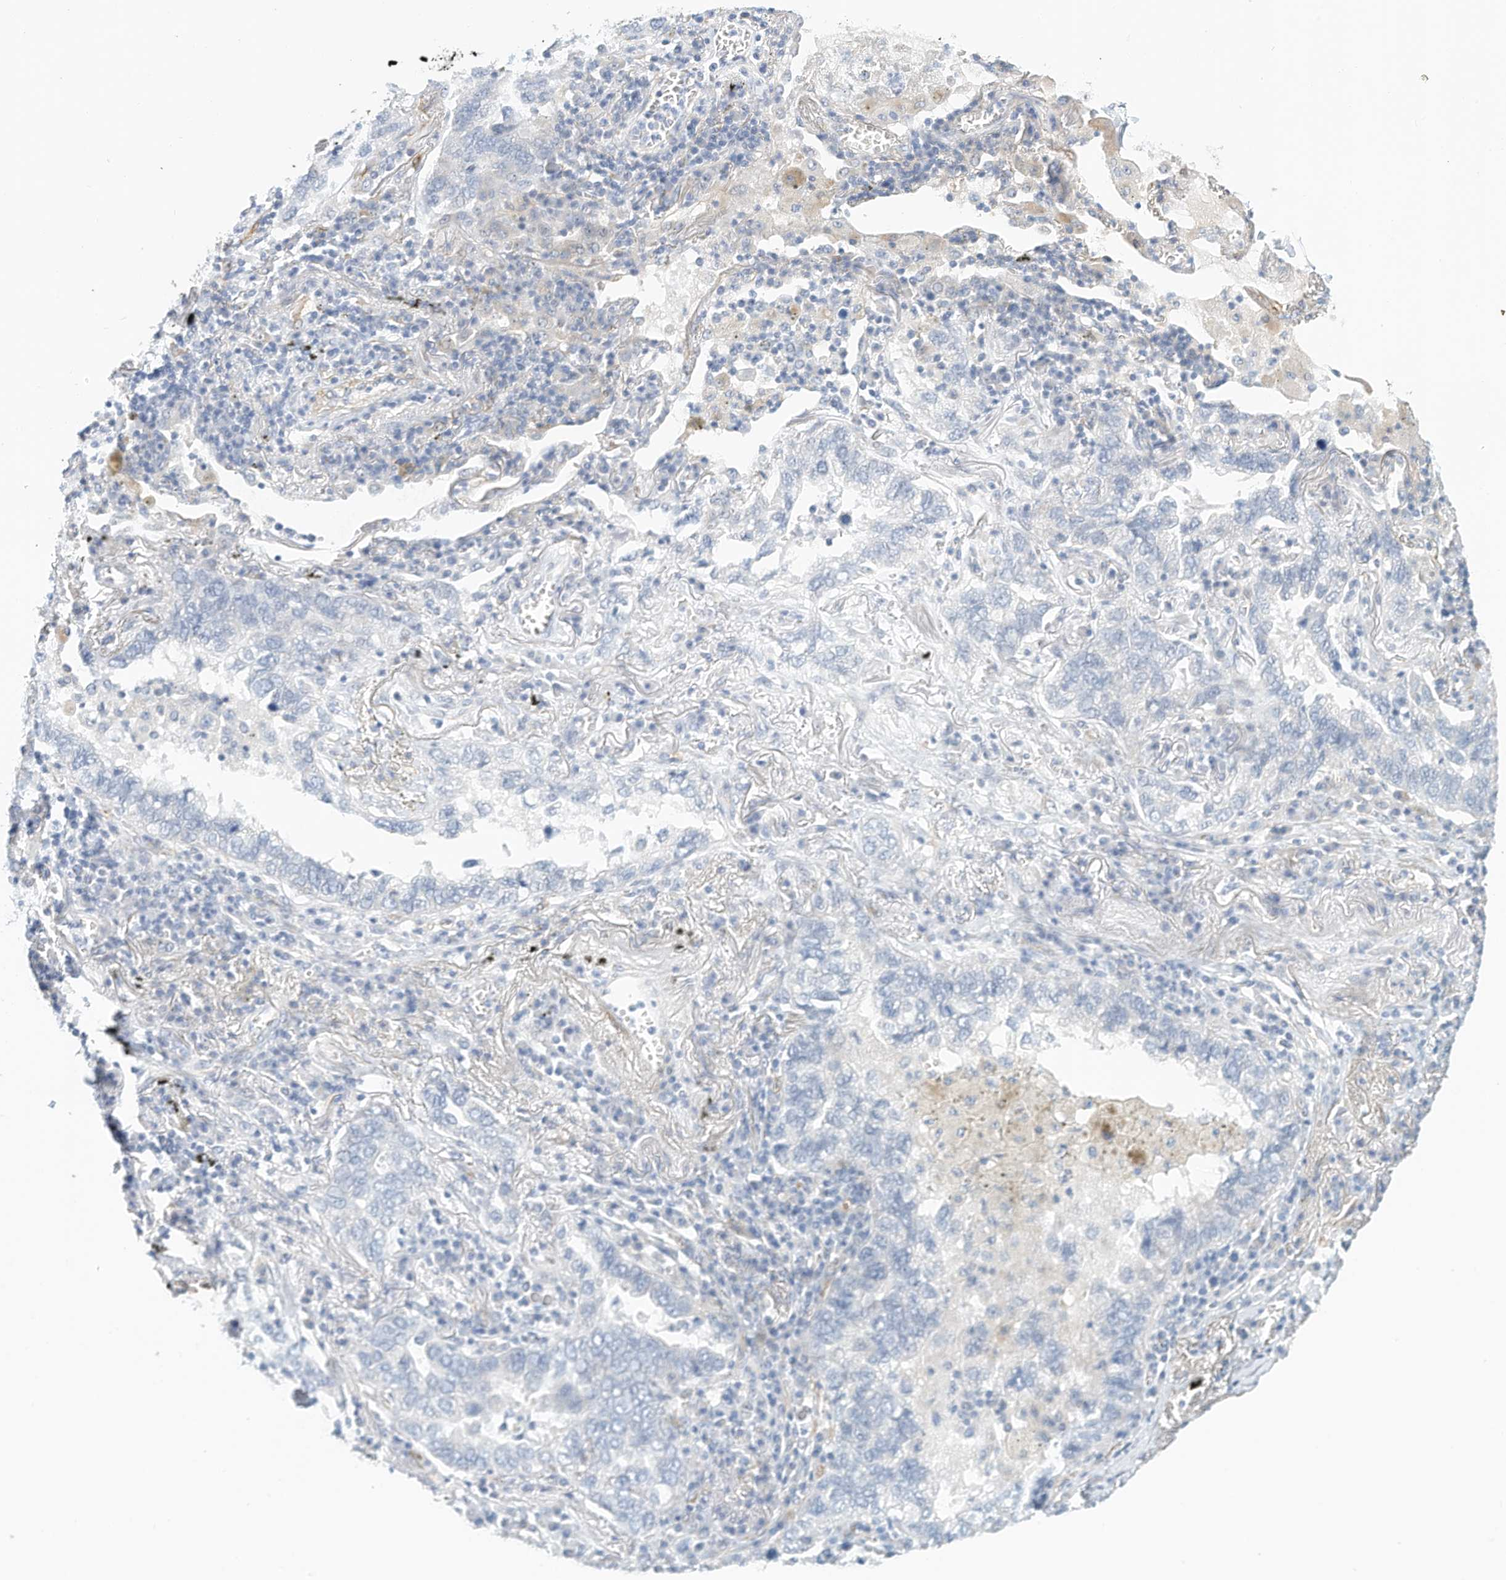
{"staining": {"intensity": "negative", "quantity": "none", "location": "none"}, "tissue": "lung cancer", "cell_type": "Tumor cells", "image_type": "cancer", "snomed": [{"axis": "morphology", "description": "Adenocarcinoma, NOS"}, {"axis": "topography", "description": "Lung"}], "caption": "Micrograph shows no protein expression in tumor cells of lung cancer tissue. The staining is performed using DAB brown chromogen with nuclei counter-stained in using hematoxylin.", "gene": "ARHGAP28", "patient": {"sex": "male", "age": 65}}